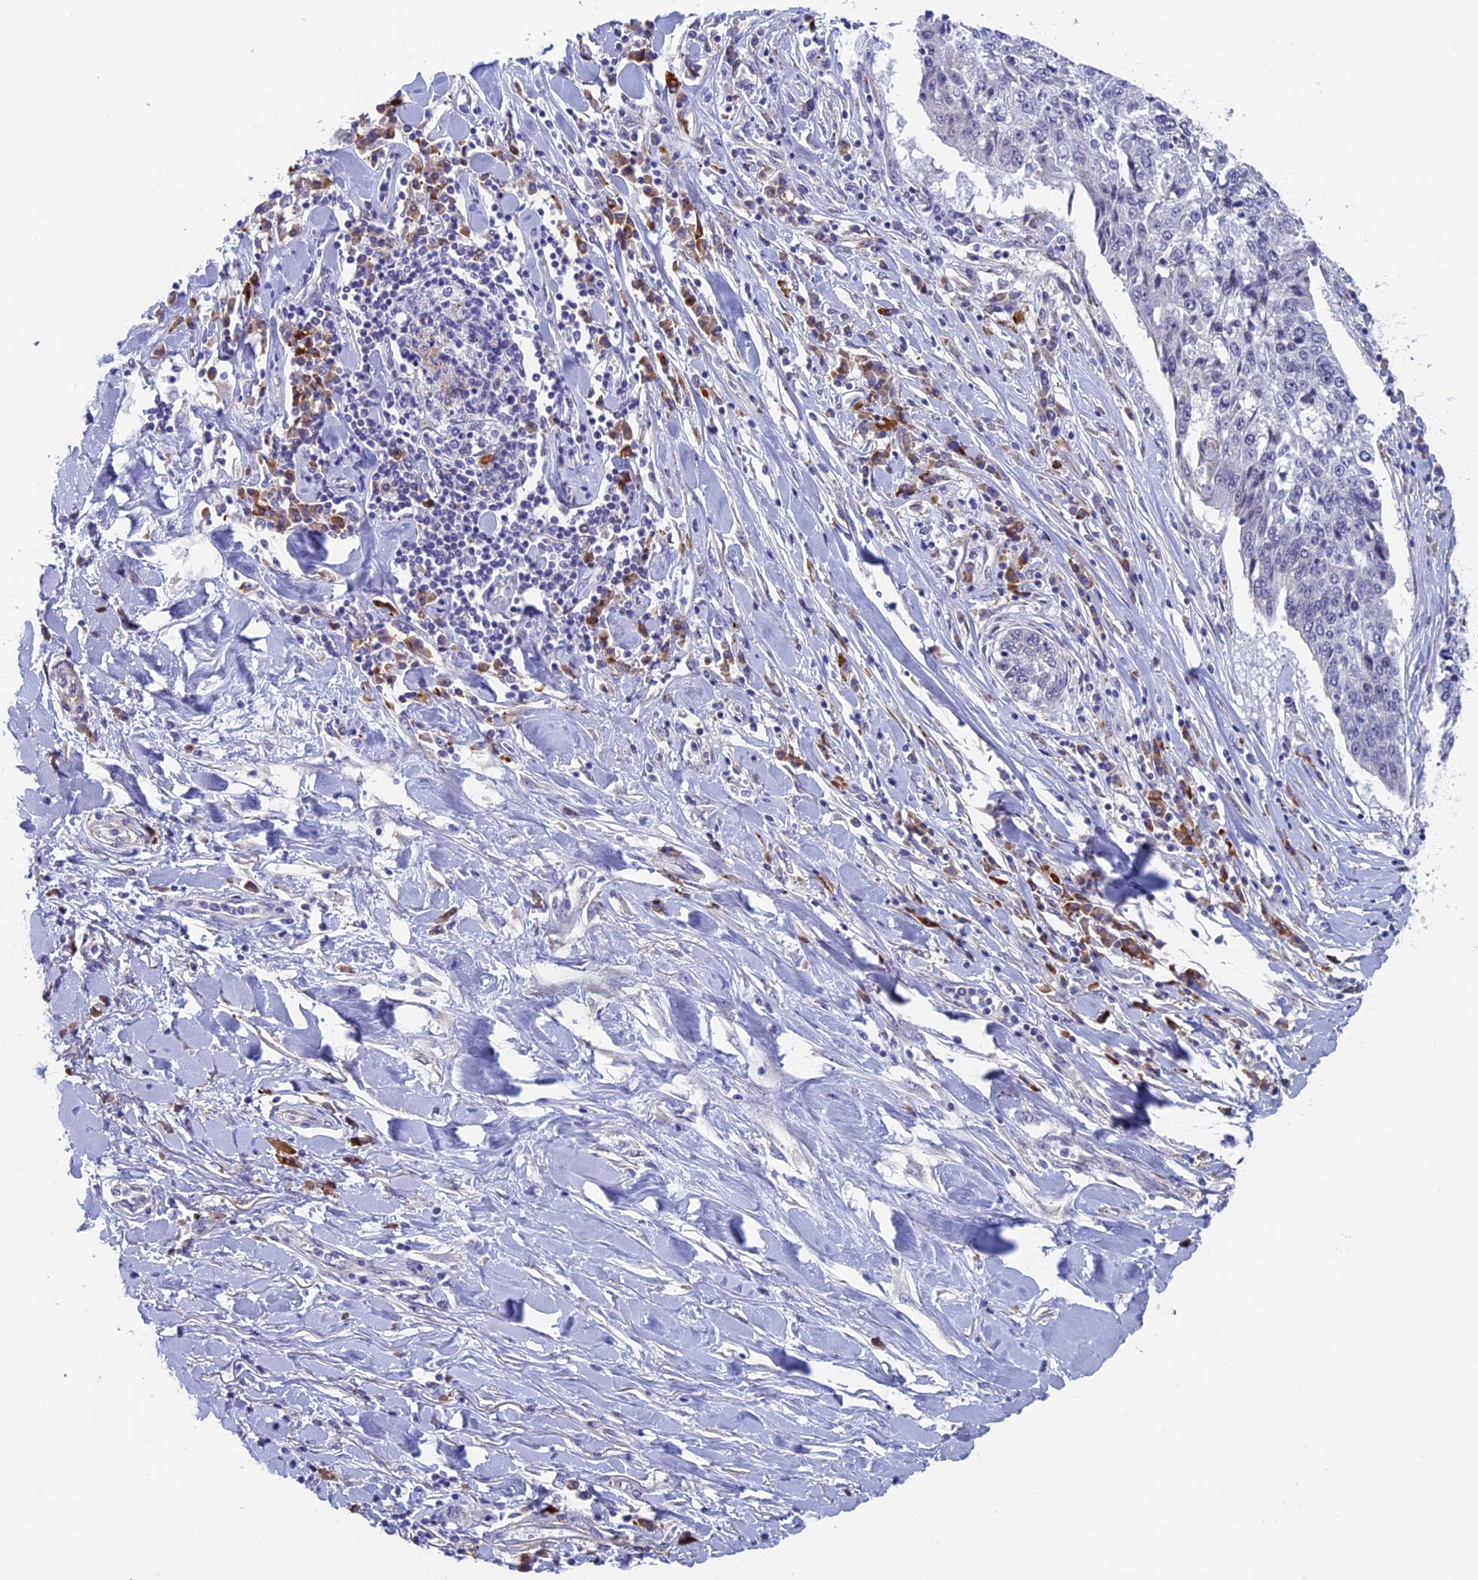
{"staining": {"intensity": "negative", "quantity": "none", "location": "none"}, "tissue": "lung cancer", "cell_type": "Tumor cells", "image_type": "cancer", "snomed": [{"axis": "morphology", "description": "Normal tissue, NOS"}, {"axis": "morphology", "description": "Squamous cell carcinoma, NOS"}, {"axis": "topography", "description": "Cartilage tissue"}, {"axis": "topography", "description": "Bronchus"}, {"axis": "topography", "description": "Lung"}, {"axis": "topography", "description": "Peripheral nerve tissue"}], "caption": "IHC photomicrograph of neoplastic tissue: lung cancer (squamous cell carcinoma) stained with DAB (3,3'-diaminobenzidine) reveals no significant protein expression in tumor cells.", "gene": "CNEP1R1", "patient": {"sex": "female", "age": 49}}